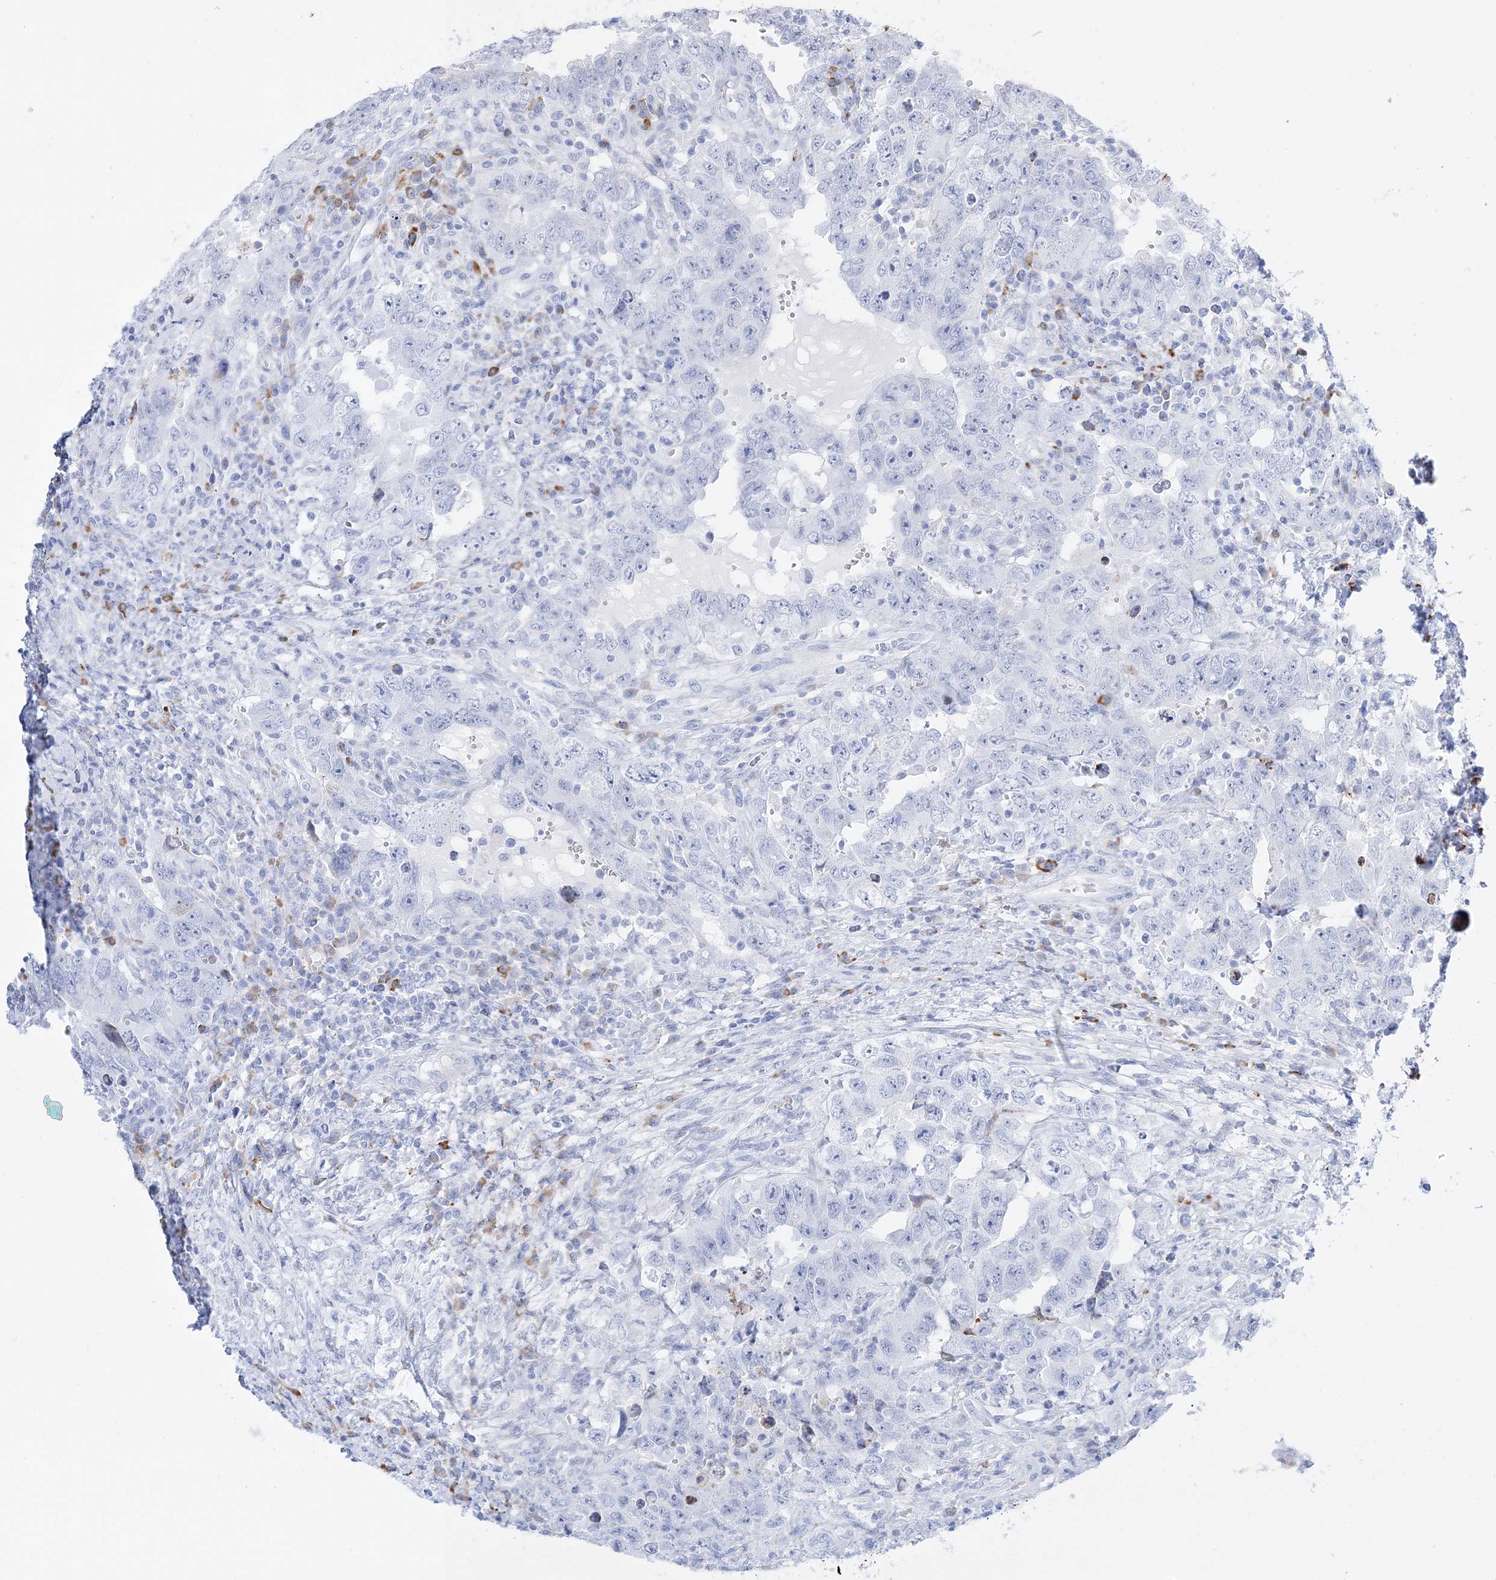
{"staining": {"intensity": "negative", "quantity": "none", "location": "none"}, "tissue": "testis cancer", "cell_type": "Tumor cells", "image_type": "cancer", "snomed": [{"axis": "morphology", "description": "Carcinoma, Embryonal, NOS"}, {"axis": "topography", "description": "Testis"}], "caption": "A high-resolution photomicrograph shows immunohistochemistry staining of embryonal carcinoma (testis), which reveals no significant staining in tumor cells.", "gene": "TSPYL6", "patient": {"sex": "male", "age": 26}}